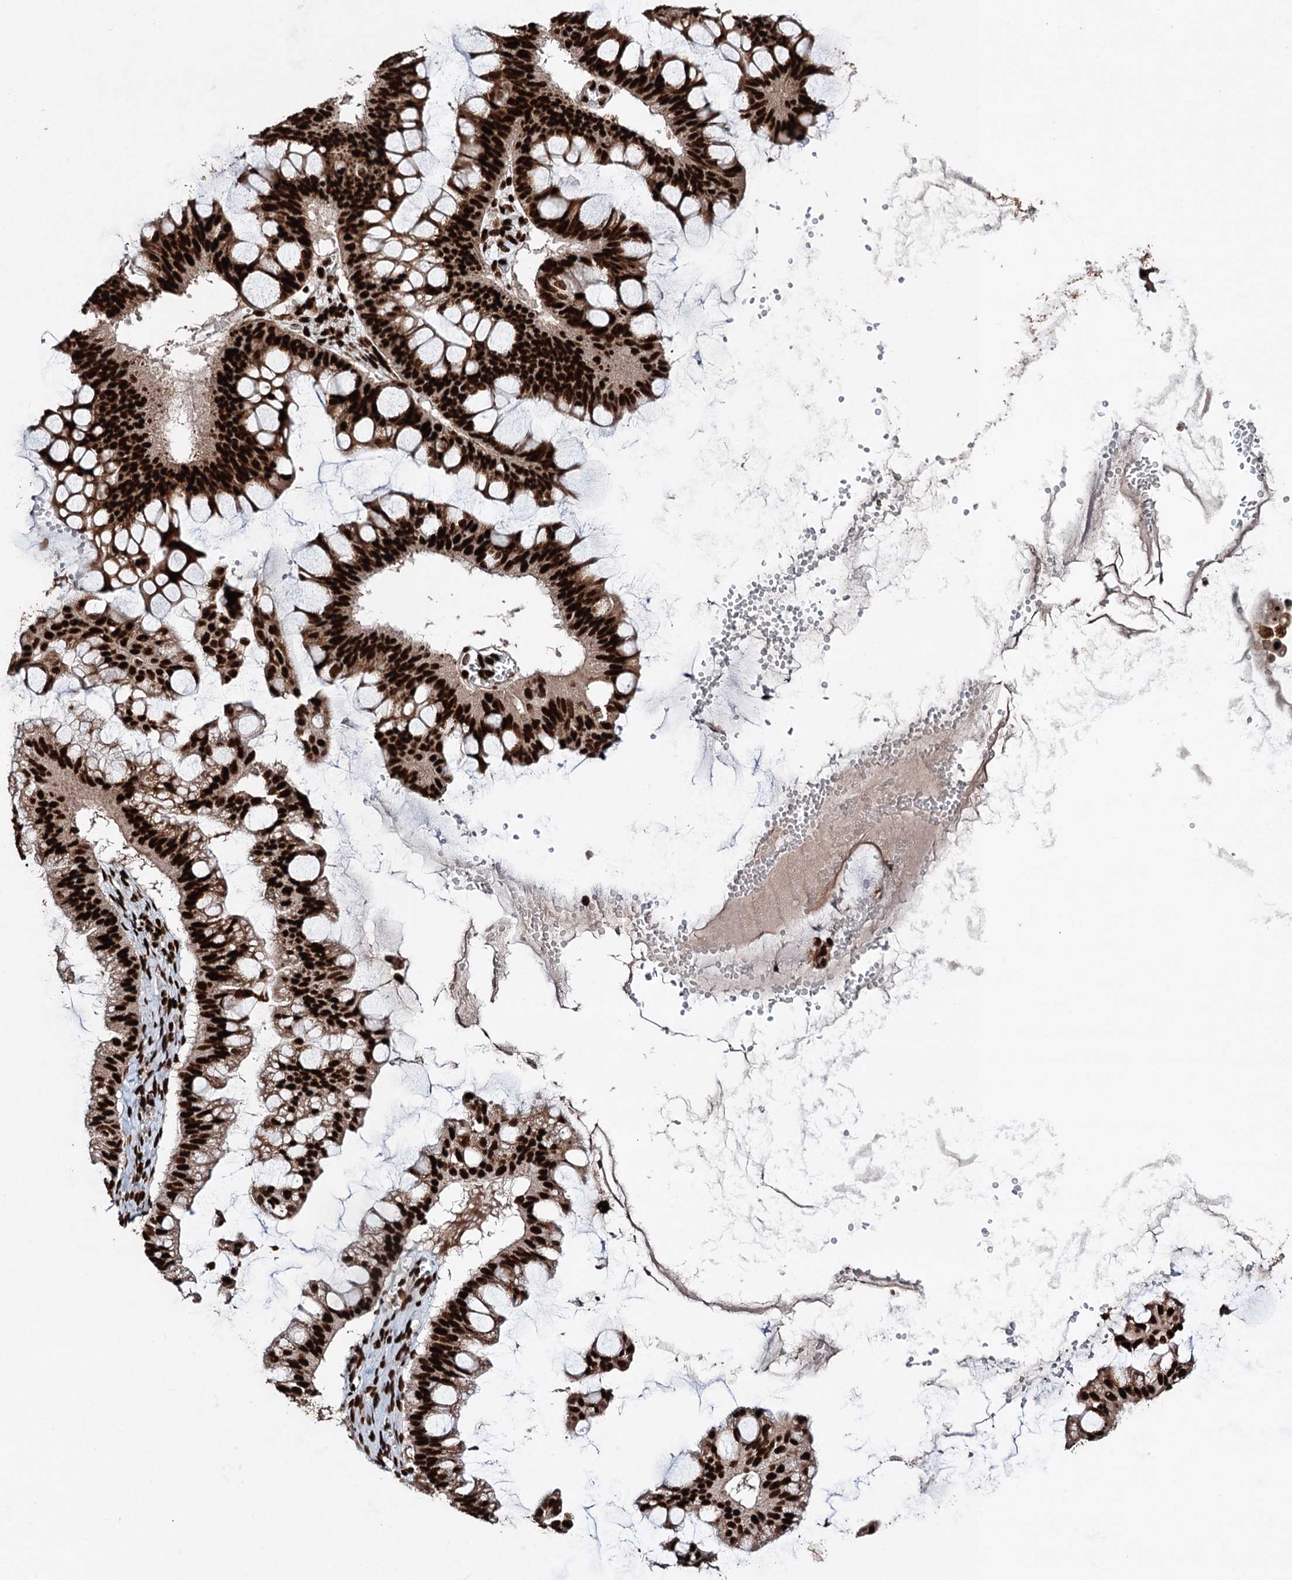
{"staining": {"intensity": "strong", "quantity": ">75%", "location": "nuclear"}, "tissue": "ovarian cancer", "cell_type": "Tumor cells", "image_type": "cancer", "snomed": [{"axis": "morphology", "description": "Cystadenocarcinoma, mucinous, NOS"}, {"axis": "topography", "description": "Ovary"}], "caption": "Ovarian cancer stained for a protein (brown) demonstrates strong nuclear positive staining in approximately >75% of tumor cells.", "gene": "MATR3", "patient": {"sex": "female", "age": 73}}